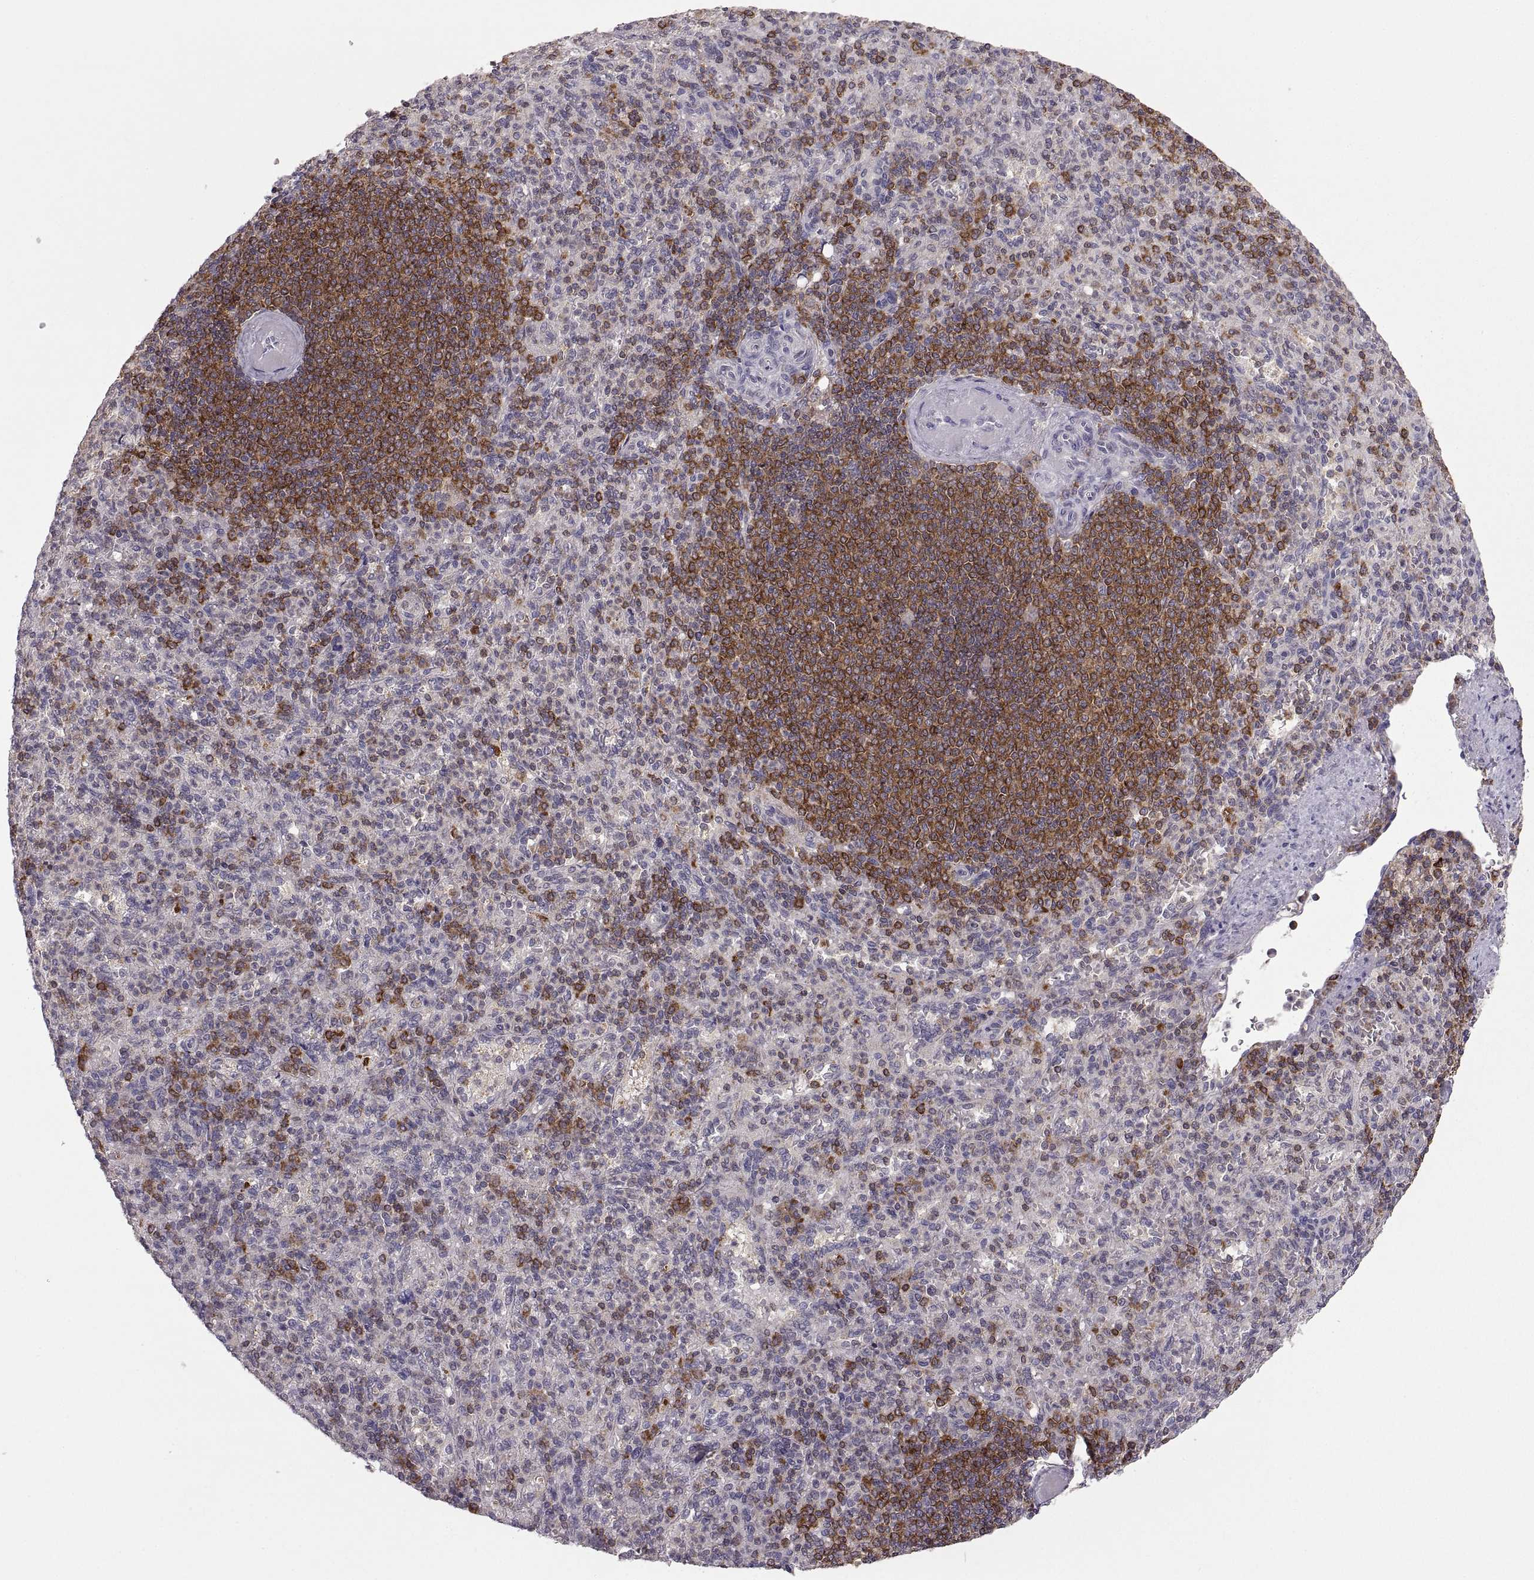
{"staining": {"intensity": "strong", "quantity": "<25%", "location": "cytoplasmic/membranous"}, "tissue": "spleen", "cell_type": "Cells in red pulp", "image_type": "normal", "snomed": [{"axis": "morphology", "description": "Normal tissue, NOS"}, {"axis": "topography", "description": "Spleen"}], "caption": "A high-resolution micrograph shows immunohistochemistry staining of normal spleen, which displays strong cytoplasmic/membranous positivity in approximately <25% of cells in red pulp.", "gene": "EZR", "patient": {"sex": "female", "age": 74}}